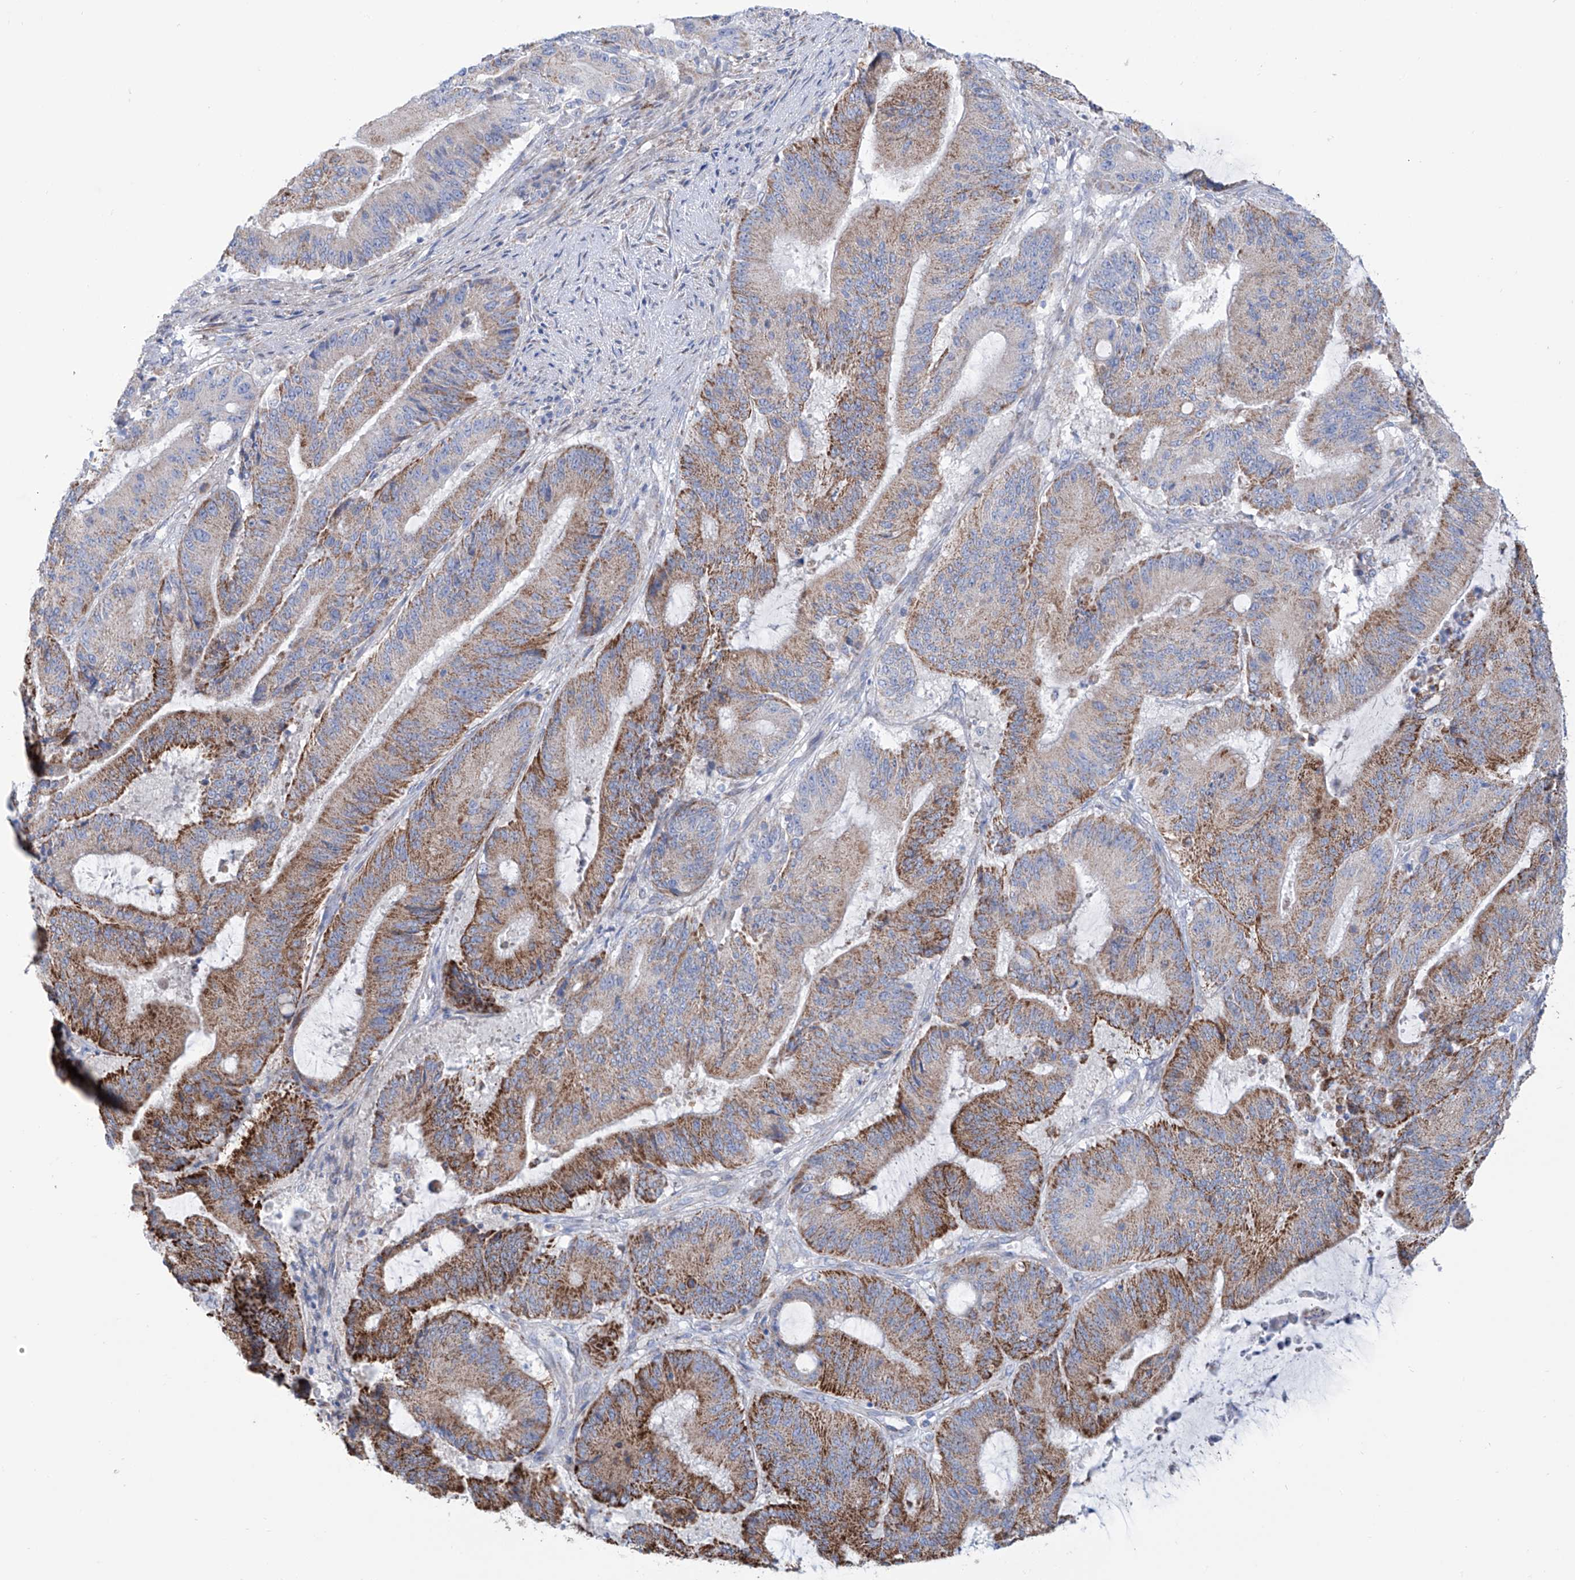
{"staining": {"intensity": "moderate", "quantity": ">75%", "location": "cytoplasmic/membranous"}, "tissue": "liver cancer", "cell_type": "Tumor cells", "image_type": "cancer", "snomed": [{"axis": "morphology", "description": "Normal tissue, NOS"}, {"axis": "morphology", "description": "Cholangiocarcinoma"}, {"axis": "topography", "description": "Liver"}, {"axis": "topography", "description": "Peripheral nerve tissue"}], "caption": "IHC (DAB (3,3'-diaminobenzidine)) staining of liver cholangiocarcinoma exhibits moderate cytoplasmic/membranous protein positivity in approximately >75% of tumor cells.", "gene": "ALDH6A1", "patient": {"sex": "female", "age": 73}}